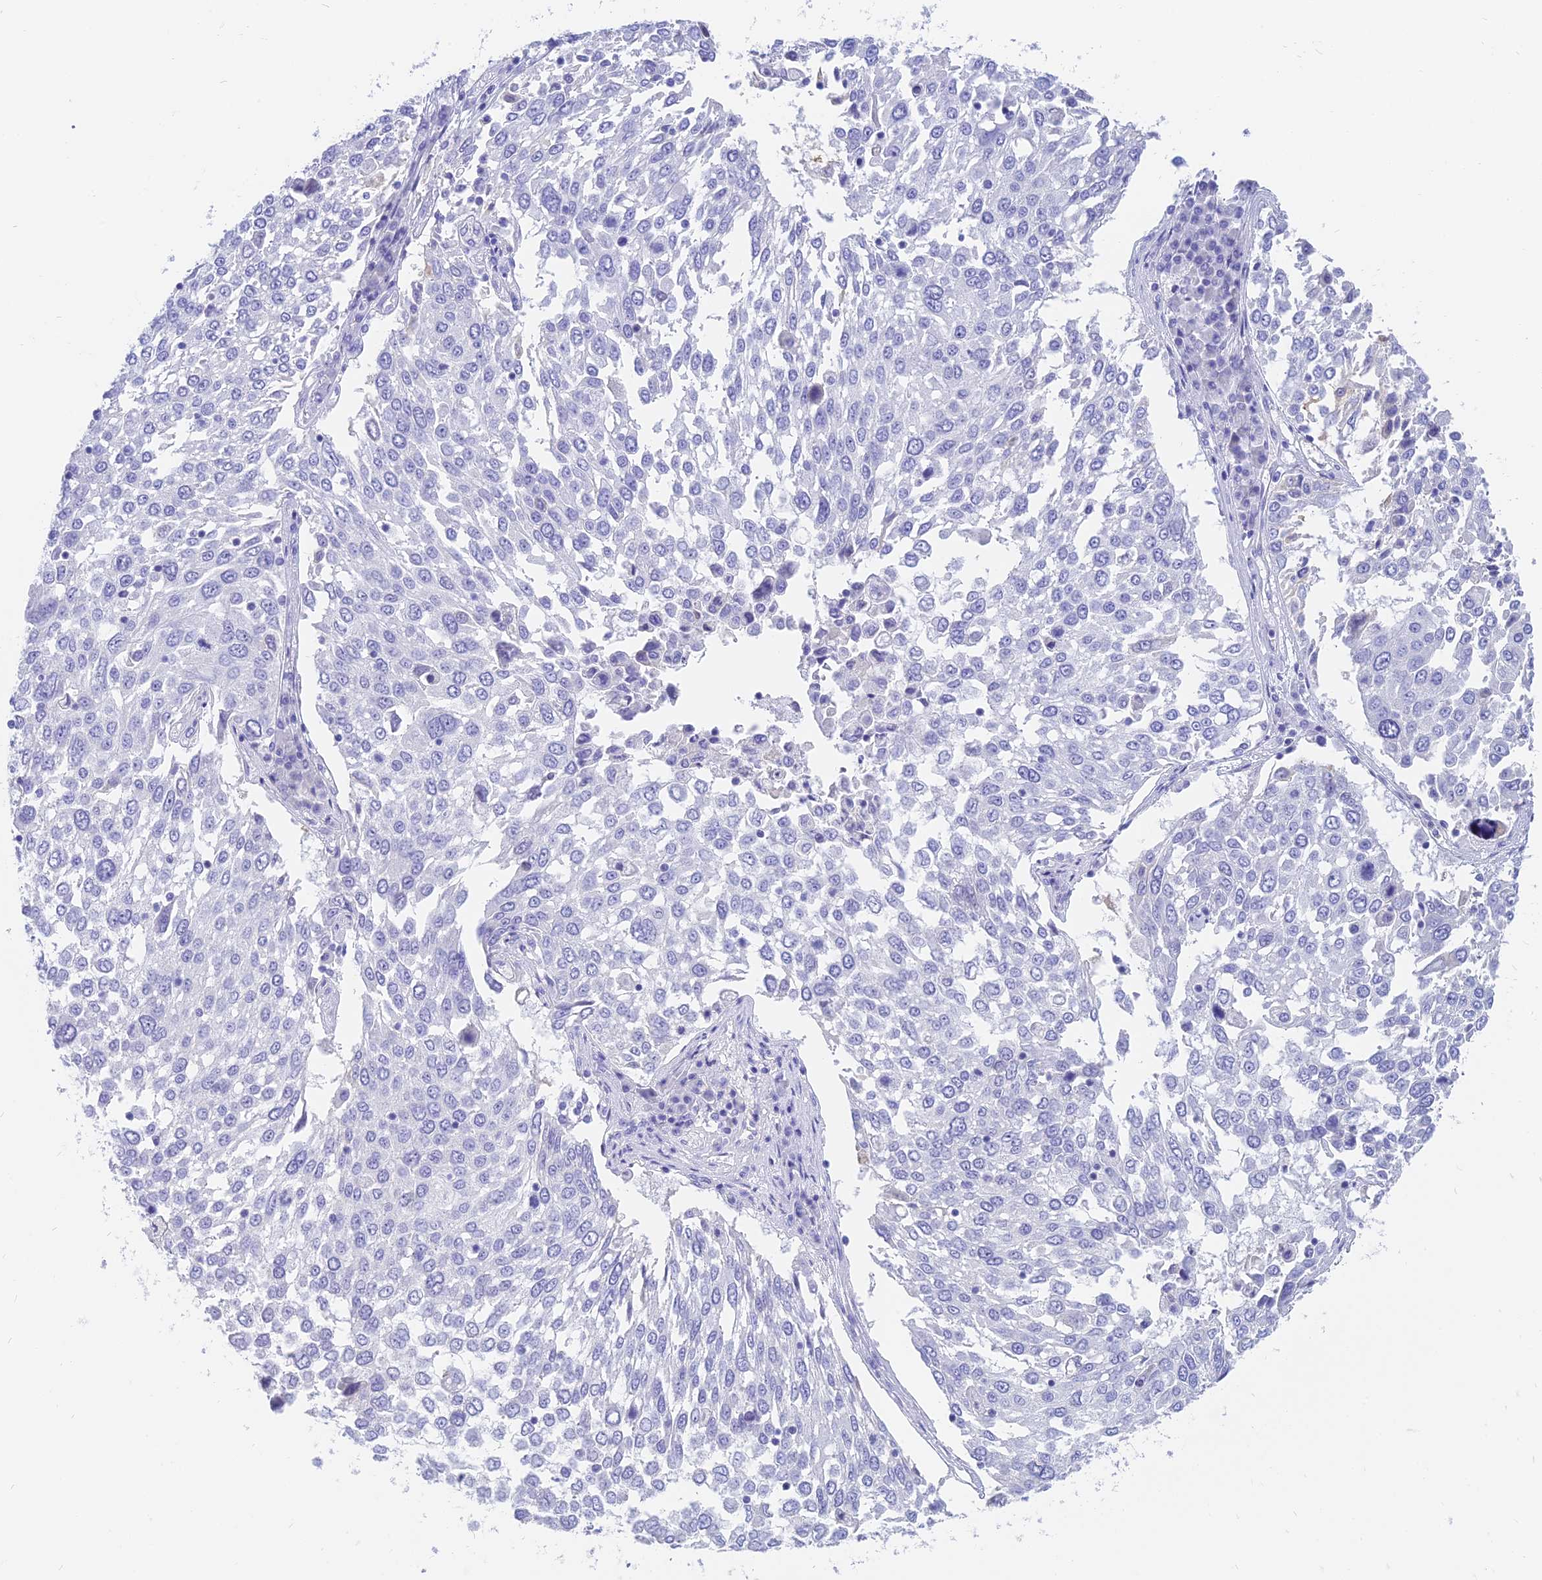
{"staining": {"intensity": "negative", "quantity": "none", "location": "none"}, "tissue": "lung cancer", "cell_type": "Tumor cells", "image_type": "cancer", "snomed": [{"axis": "morphology", "description": "Squamous cell carcinoma, NOS"}, {"axis": "topography", "description": "Lung"}], "caption": "High magnification brightfield microscopy of squamous cell carcinoma (lung) stained with DAB (3,3'-diaminobenzidine) (brown) and counterstained with hematoxylin (blue): tumor cells show no significant expression.", "gene": "SLC36A2", "patient": {"sex": "male", "age": 65}}